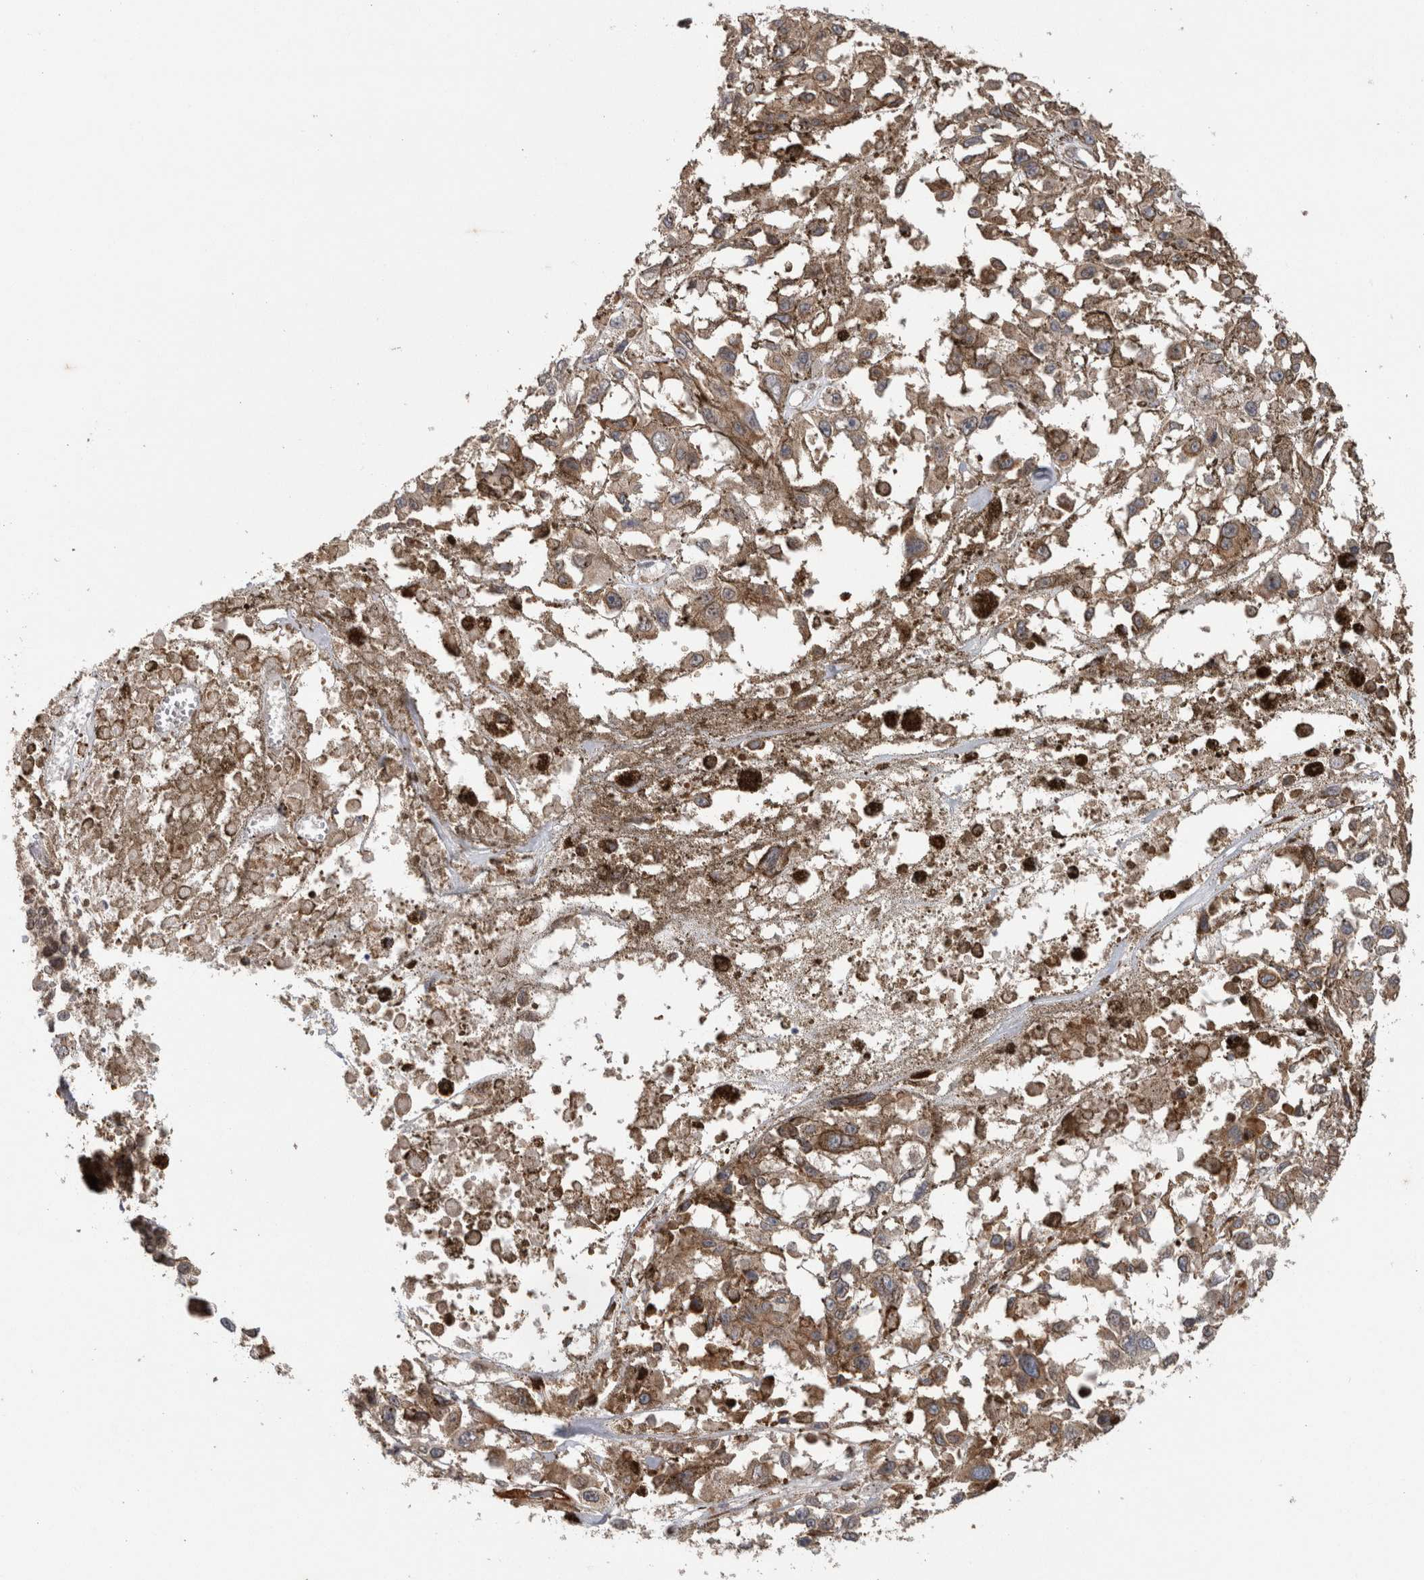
{"staining": {"intensity": "moderate", "quantity": ">75%", "location": "cytoplasmic/membranous"}, "tissue": "melanoma", "cell_type": "Tumor cells", "image_type": "cancer", "snomed": [{"axis": "morphology", "description": "Malignant melanoma, Metastatic site"}, {"axis": "topography", "description": "Lymph node"}], "caption": "A brown stain labels moderate cytoplasmic/membranous expression of a protein in malignant melanoma (metastatic site) tumor cells.", "gene": "ADGRL3", "patient": {"sex": "male", "age": 59}}